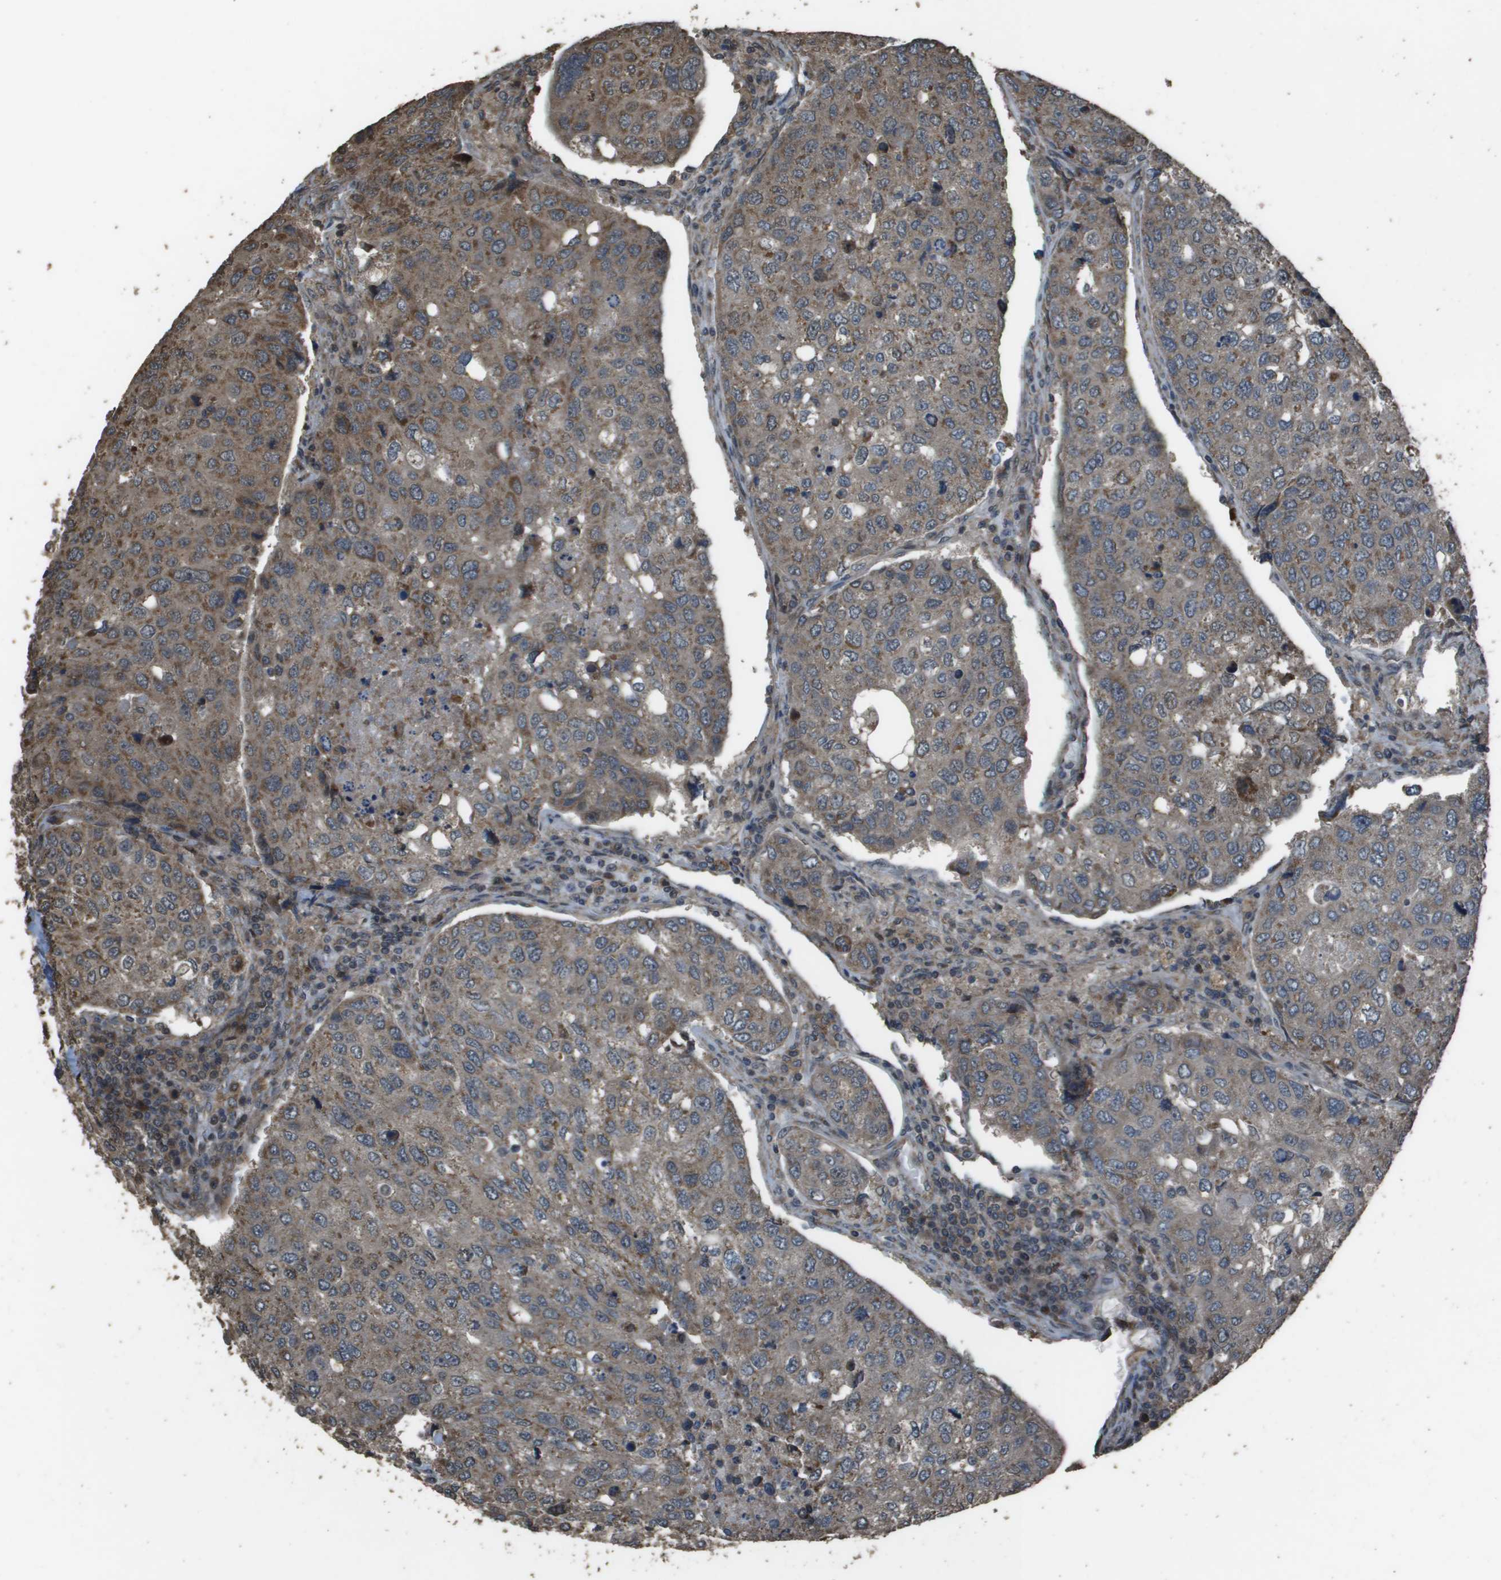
{"staining": {"intensity": "moderate", "quantity": ">75%", "location": "cytoplasmic/membranous"}, "tissue": "urothelial cancer", "cell_type": "Tumor cells", "image_type": "cancer", "snomed": [{"axis": "morphology", "description": "Urothelial carcinoma, High grade"}, {"axis": "topography", "description": "Lymph node"}, {"axis": "topography", "description": "Urinary bladder"}], "caption": "Urothelial carcinoma (high-grade) was stained to show a protein in brown. There is medium levels of moderate cytoplasmic/membranous positivity in approximately >75% of tumor cells.", "gene": "FIG4", "patient": {"sex": "male", "age": 51}}